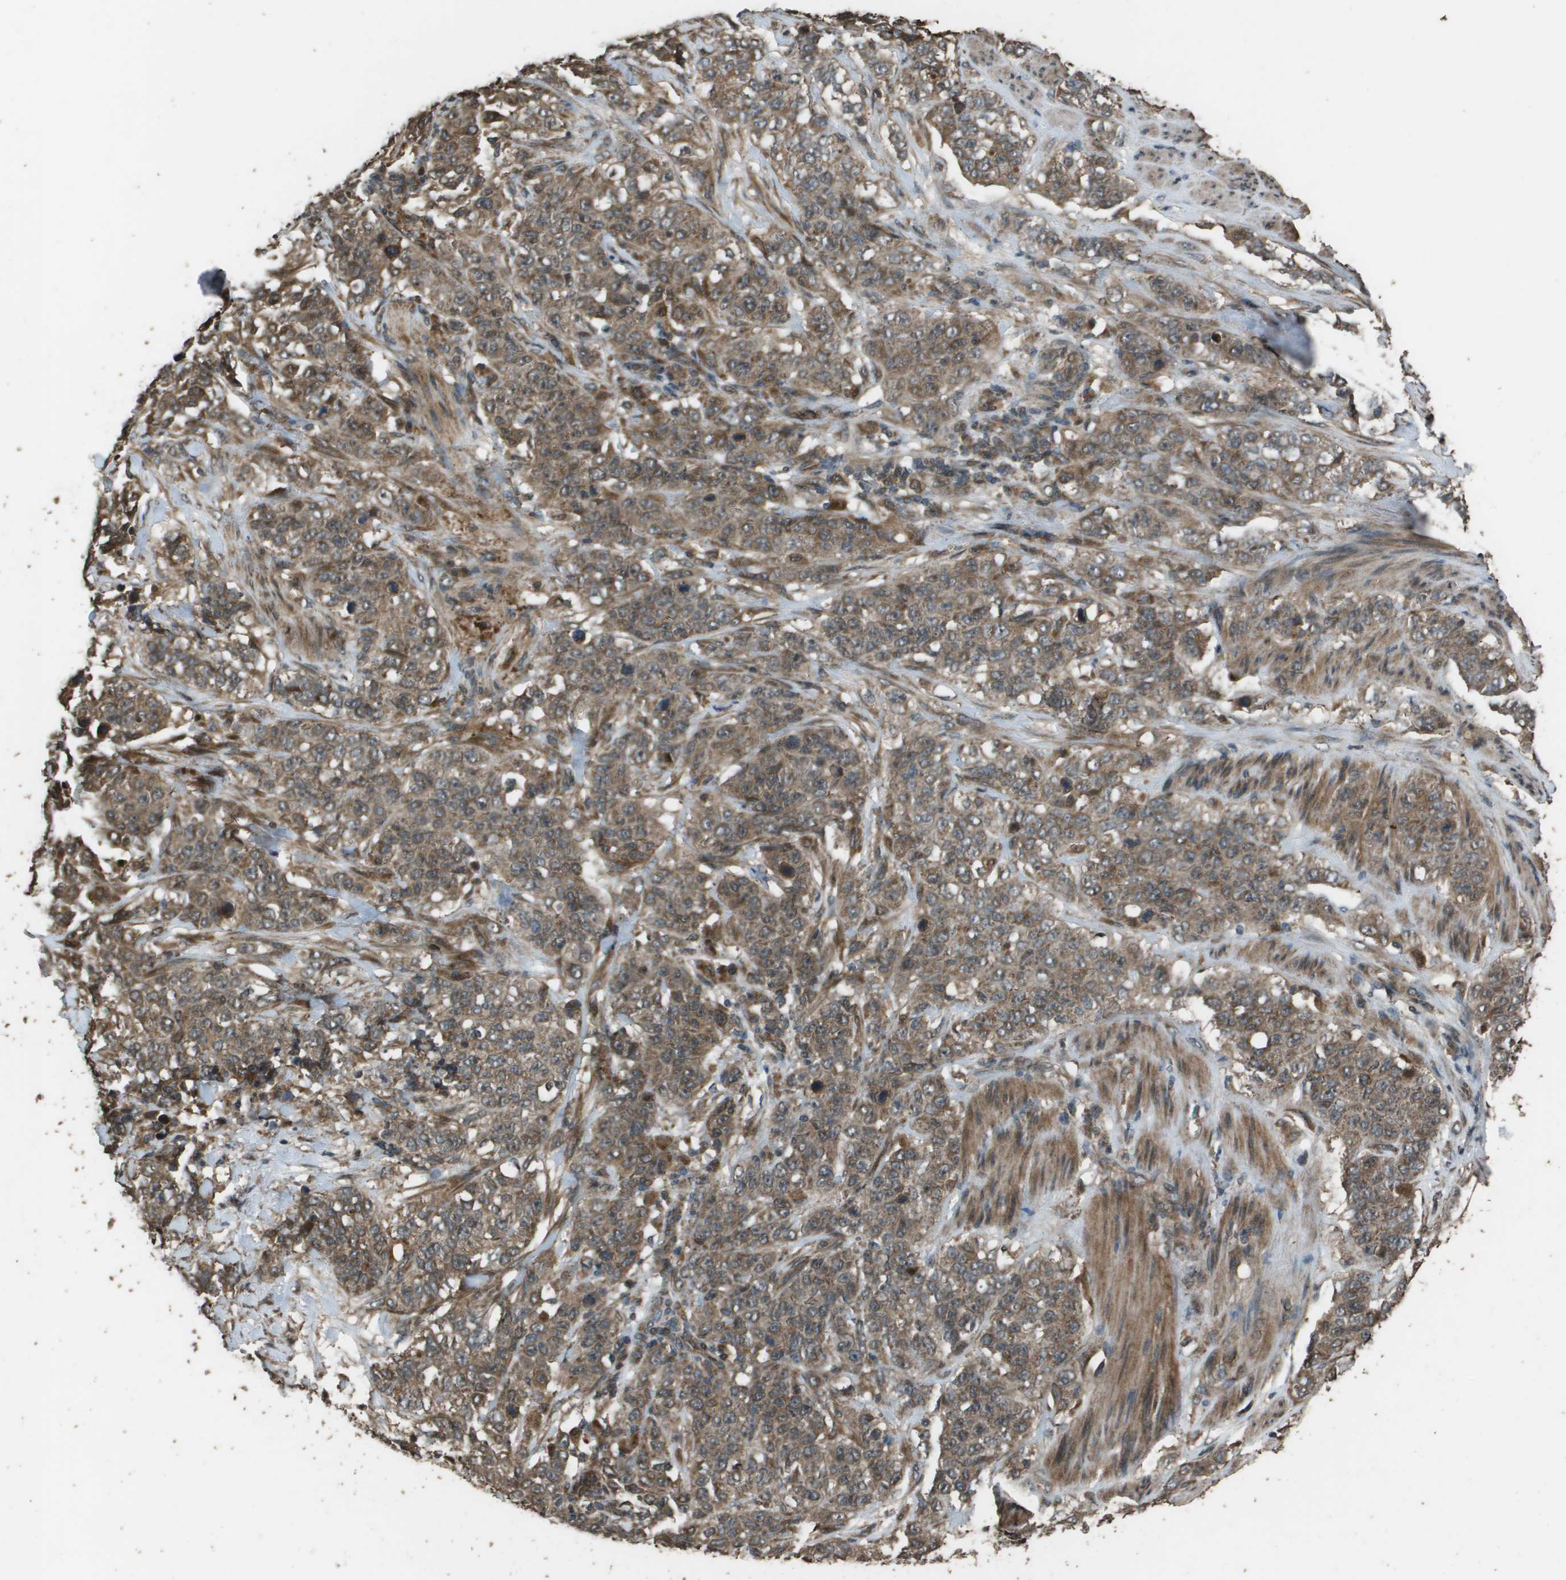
{"staining": {"intensity": "moderate", "quantity": ">75%", "location": "cytoplasmic/membranous"}, "tissue": "stomach cancer", "cell_type": "Tumor cells", "image_type": "cancer", "snomed": [{"axis": "morphology", "description": "Adenocarcinoma, NOS"}, {"axis": "topography", "description": "Stomach"}], "caption": "There is medium levels of moderate cytoplasmic/membranous staining in tumor cells of stomach cancer, as demonstrated by immunohistochemical staining (brown color).", "gene": "FIG4", "patient": {"sex": "male", "age": 48}}